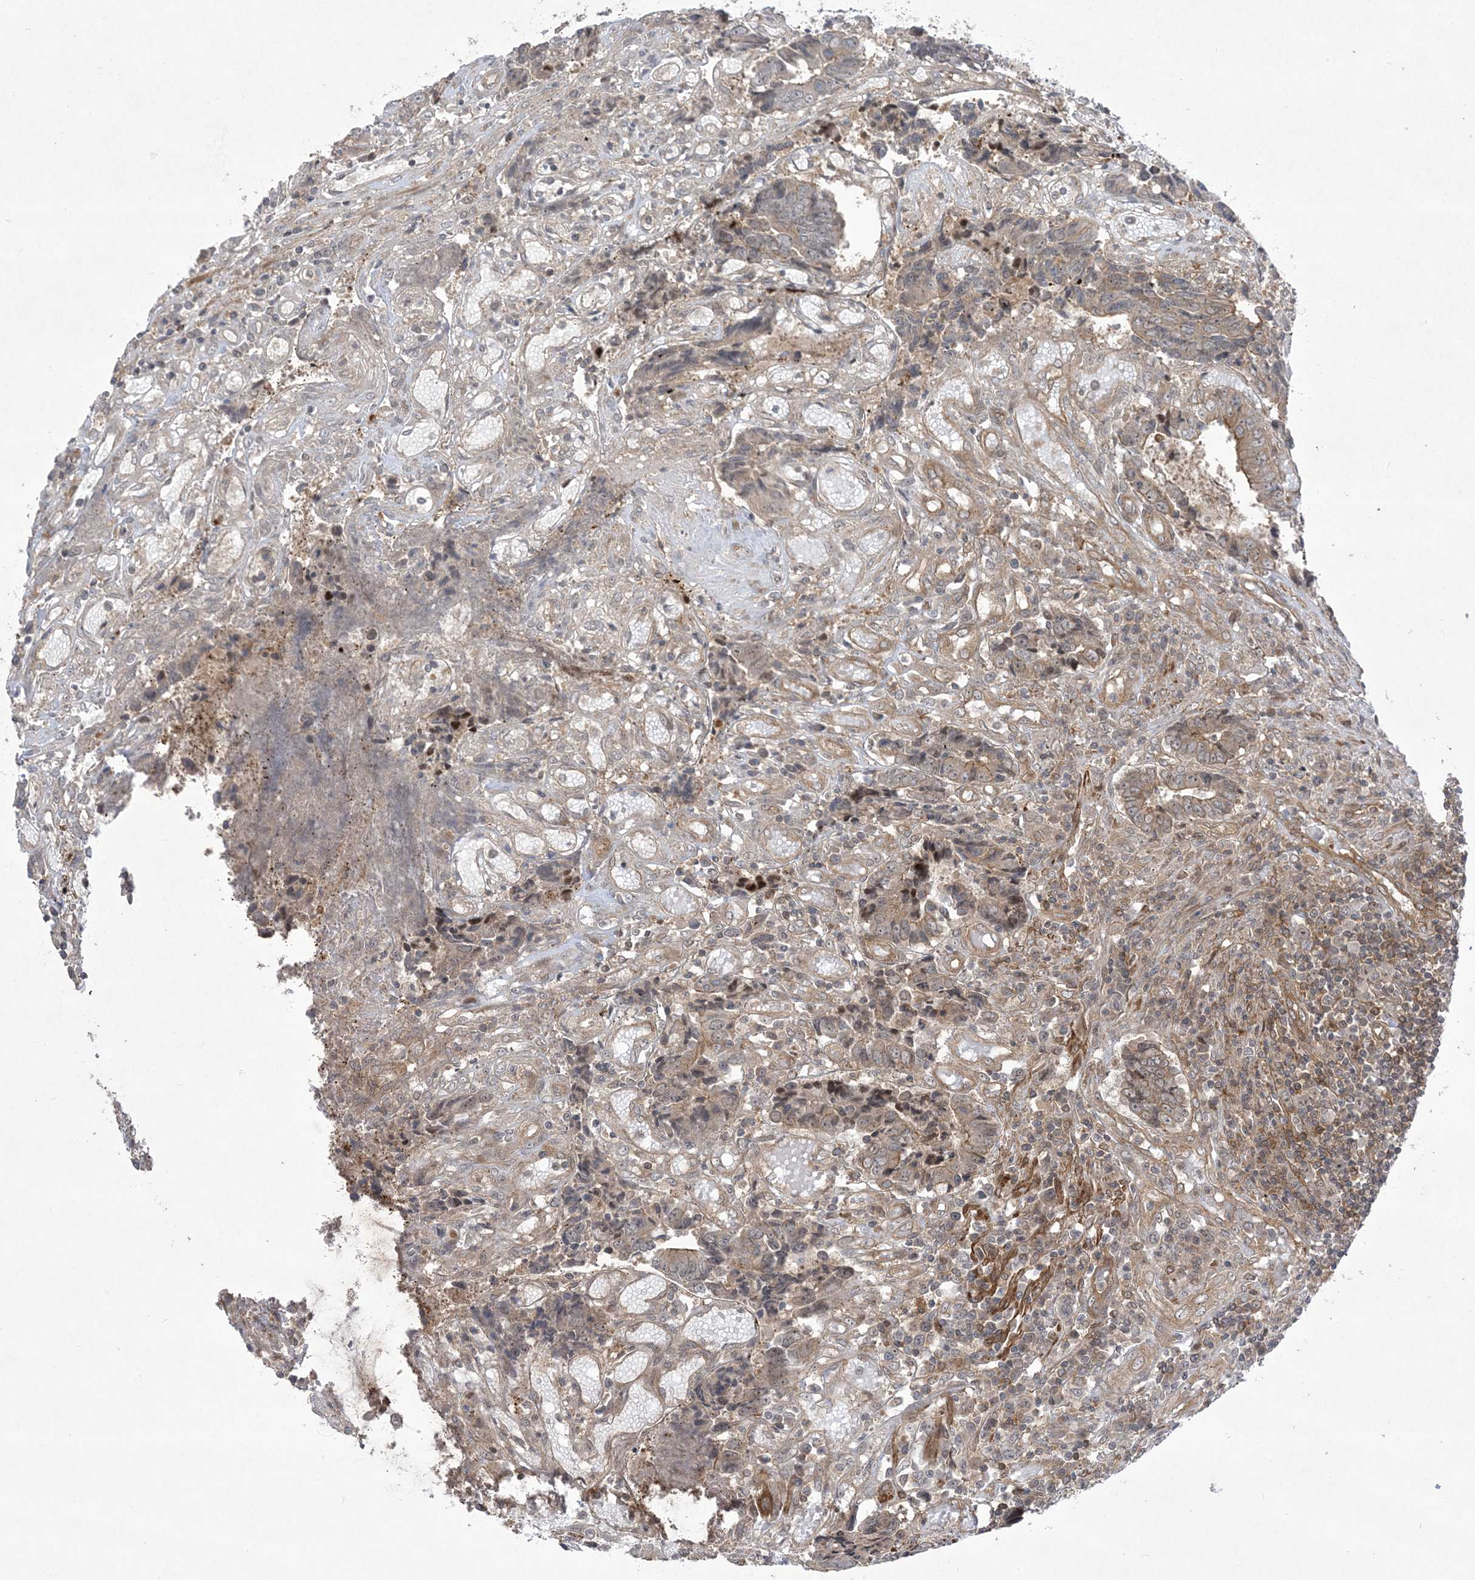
{"staining": {"intensity": "moderate", "quantity": "25%-75%", "location": "cytoplasmic/membranous"}, "tissue": "colorectal cancer", "cell_type": "Tumor cells", "image_type": "cancer", "snomed": [{"axis": "morphology", "description": "Adenocarcinoma, NOS"}, {"axis": "topography", "description": "Rectum"}], "caption": "A high-resolution micrograph shows IHC staining of colorectal cancer (adenocarcinoma), which exhibits moderate cytoplasmic/membranous expression in about 25%-75% of tumor cells. Using DAB (3,3'-diaminobenzidine) (brown) and hematoxylin (blue) stains, captured at high magnification using brightfield microscopy.", "gene": "SOGA3", "patient": {"sex": "male", "age": 84}}